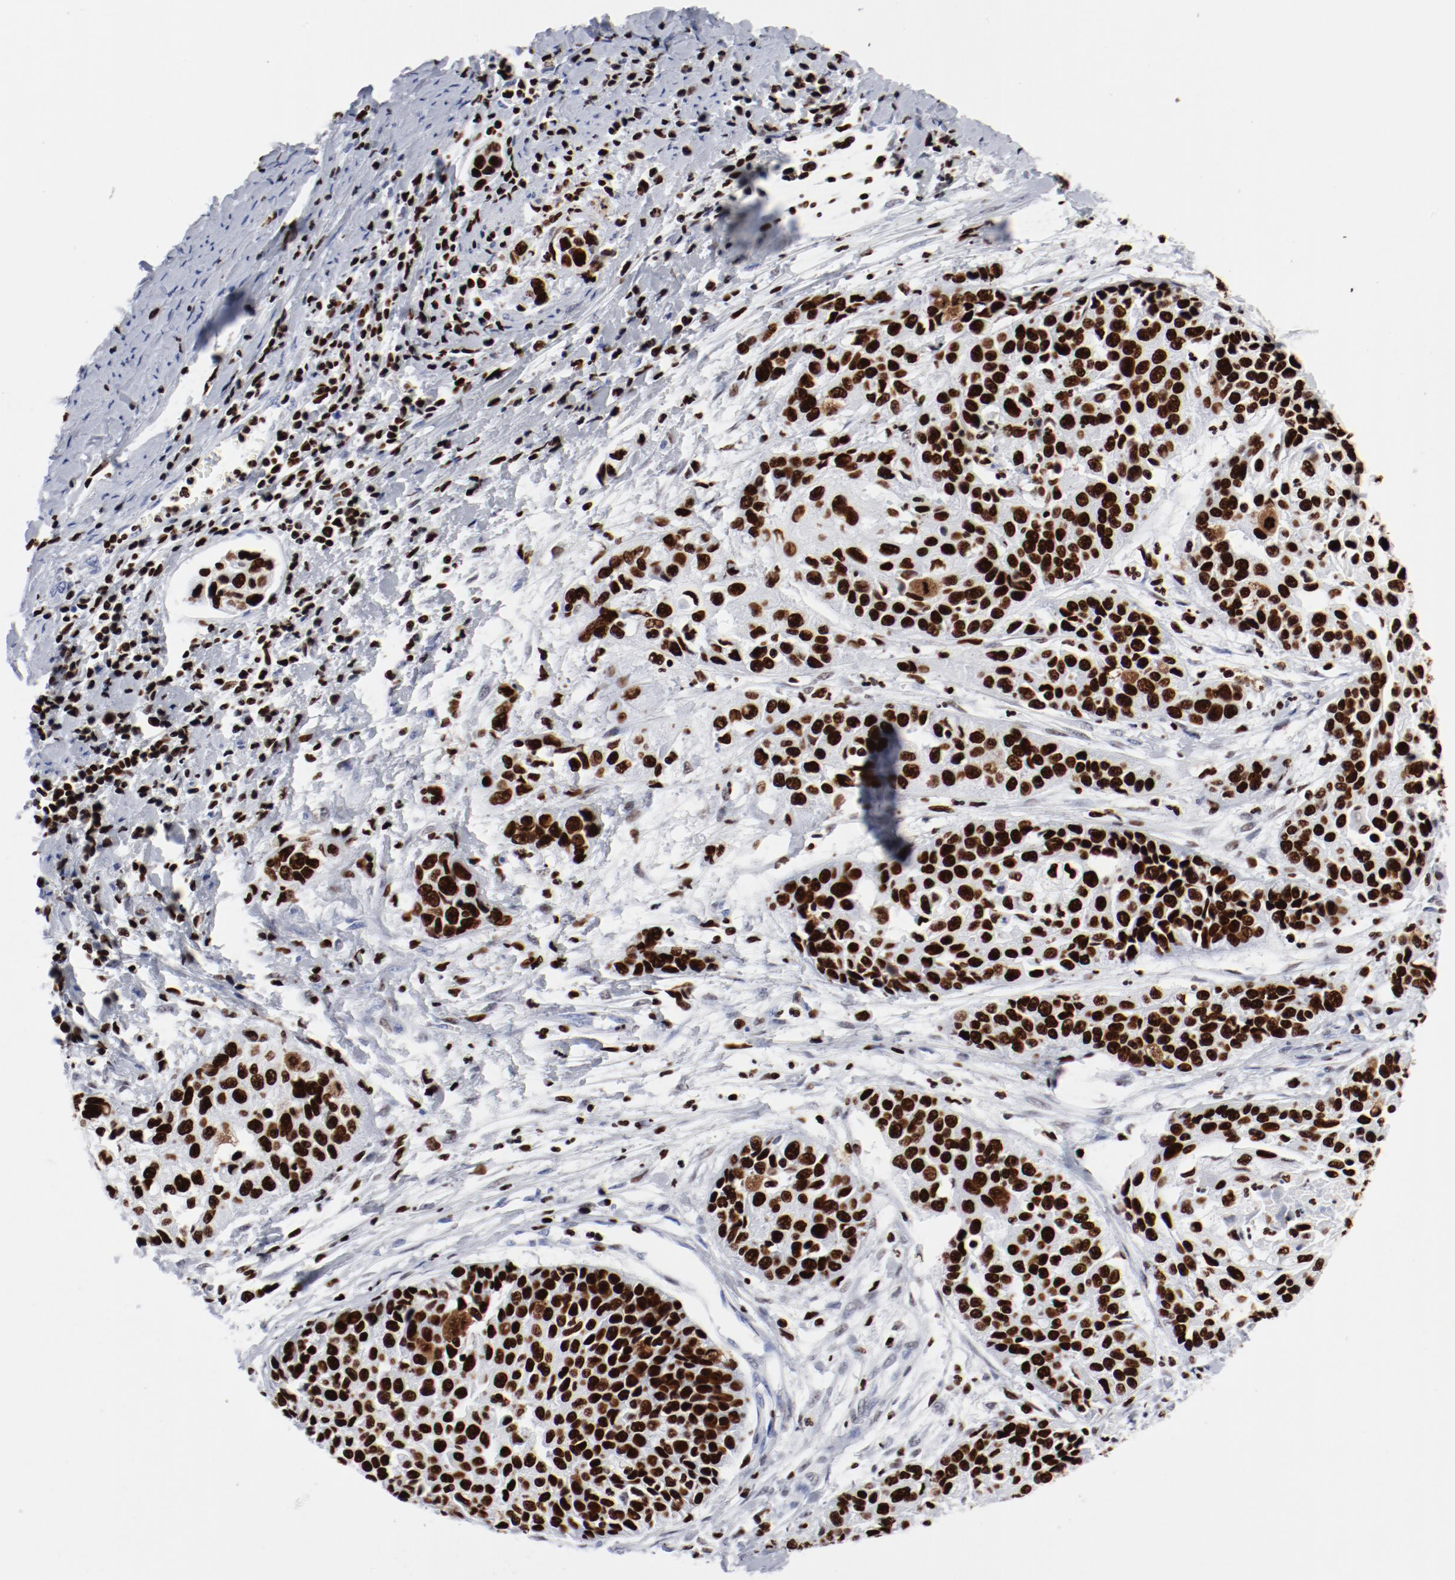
{"staining": {"intensity": "strong", "quantity": ">75%", "location": "nuclear"}, "tissue": "cervical cancer", "cell_type": "Tumor cells", "image_type": "cancer", "snomed": [{"axis": "morphology", "description": "Squamous cell carcinoma, NOS"}, {"axis": "topography", "description": "Cervix"}], "caption": "Human cervical cancer (squamous cell carcinoma) stained with a protein marker reveals strong staining in tumor cells.", "gene": "SMARCC2", "patient": {"sex": "female", "age": 64}}